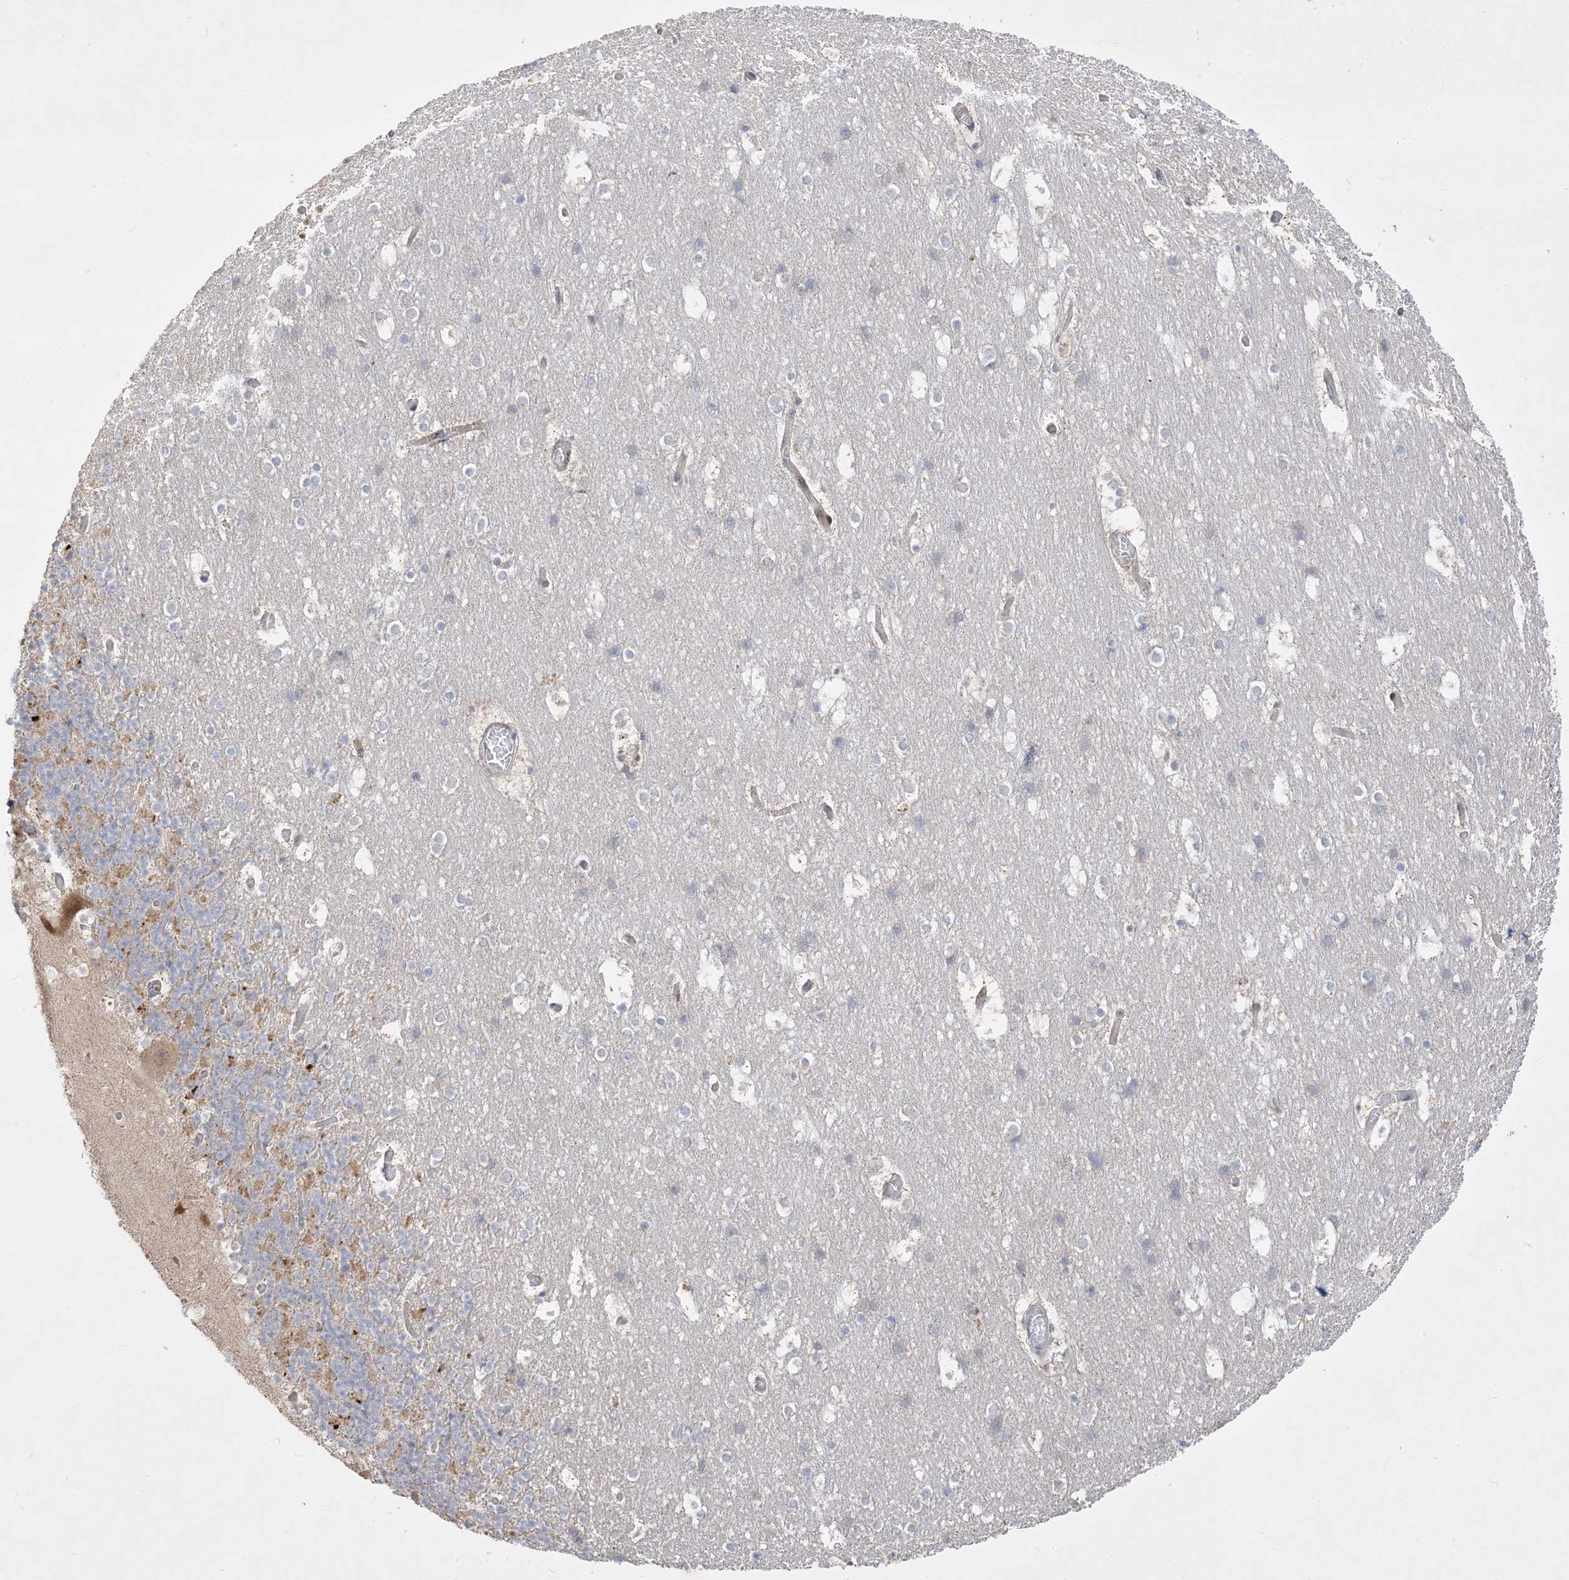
{"staining": {"intensity": "negative", "quantity": "none", "location": "none"}, "tissue": "cerebellum", "cell_type": "Cells in granular layer", "image_type": "normal", "snomed": [{"axis": "morphology", "description": "Normal tissue, NOS"}, {"axis": "topography", "description": "Cerebellum"}], "caption": "Immunohistochemical staining of normal human cerebellum shows no significant positivity in cells in granular layer. The staining was performed using DAB to visualize the protein expression in brown, while the nuclei were stained in blue with hematoxylin (Magnification: 20x).", "gene": "BHLHE40", "patient": {"sex": "male", "age": 57}}